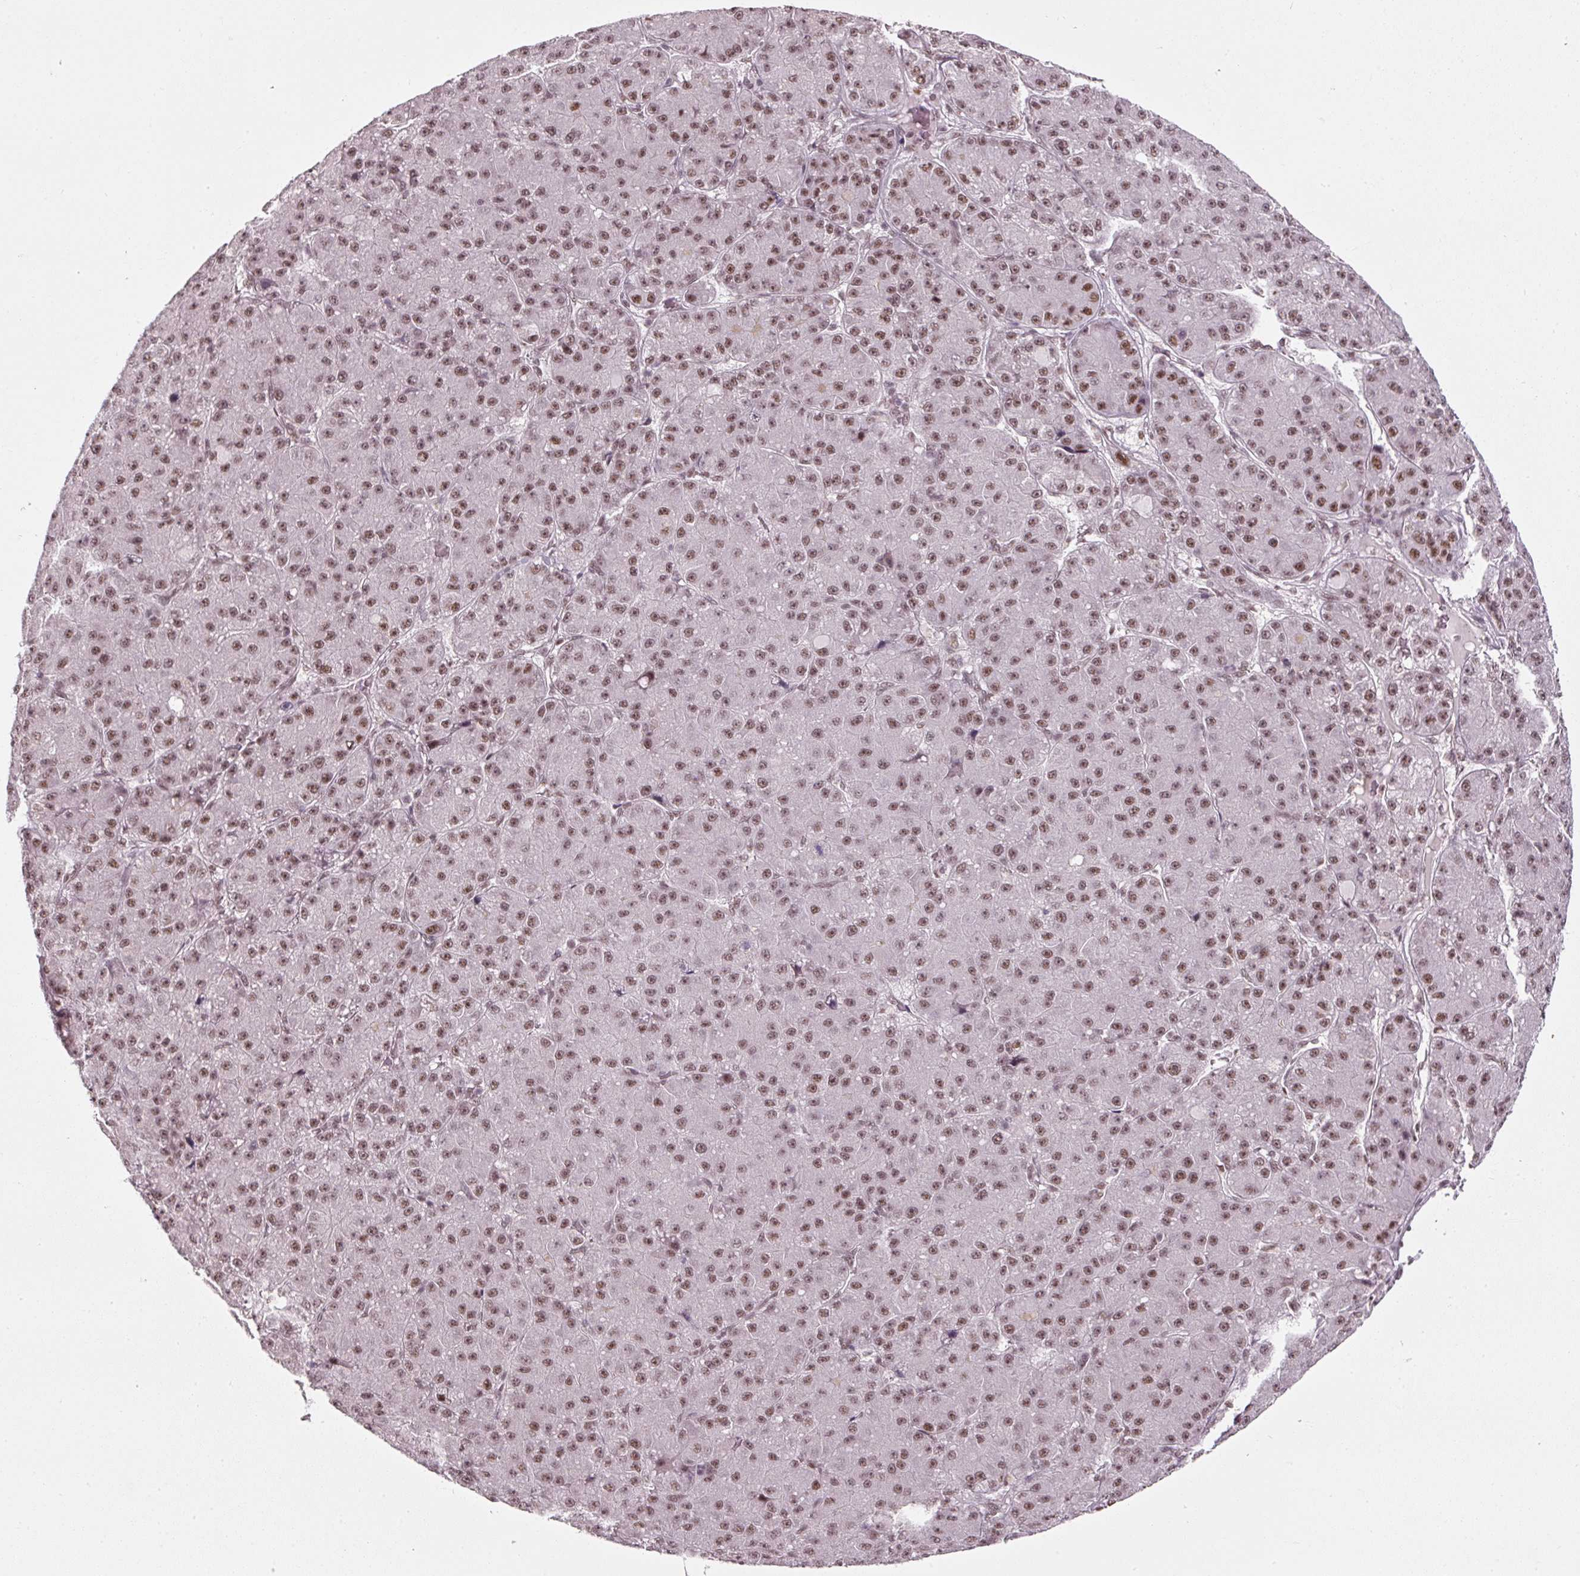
{"staining": {"intensity": "moderate", "quantity": ">75%", "location": "nuclear"}, "tissue": "liver cancer", "cell_type": "Tumor cells", "image_type": "cancer", "snomed": [{"axis": "morphology", "description": "Carcinoma, Hepatocellular, NOS"}, {"axis": "topography", "description": "Liver"}], "caption": "Protein staining of liver hepatocellular carcinoma tissue reveals moderate nuclear positivity in approximately >75% of tumor cells.", "gene": "U2AF2", "patient": {"sex": "male", "age": 67}}